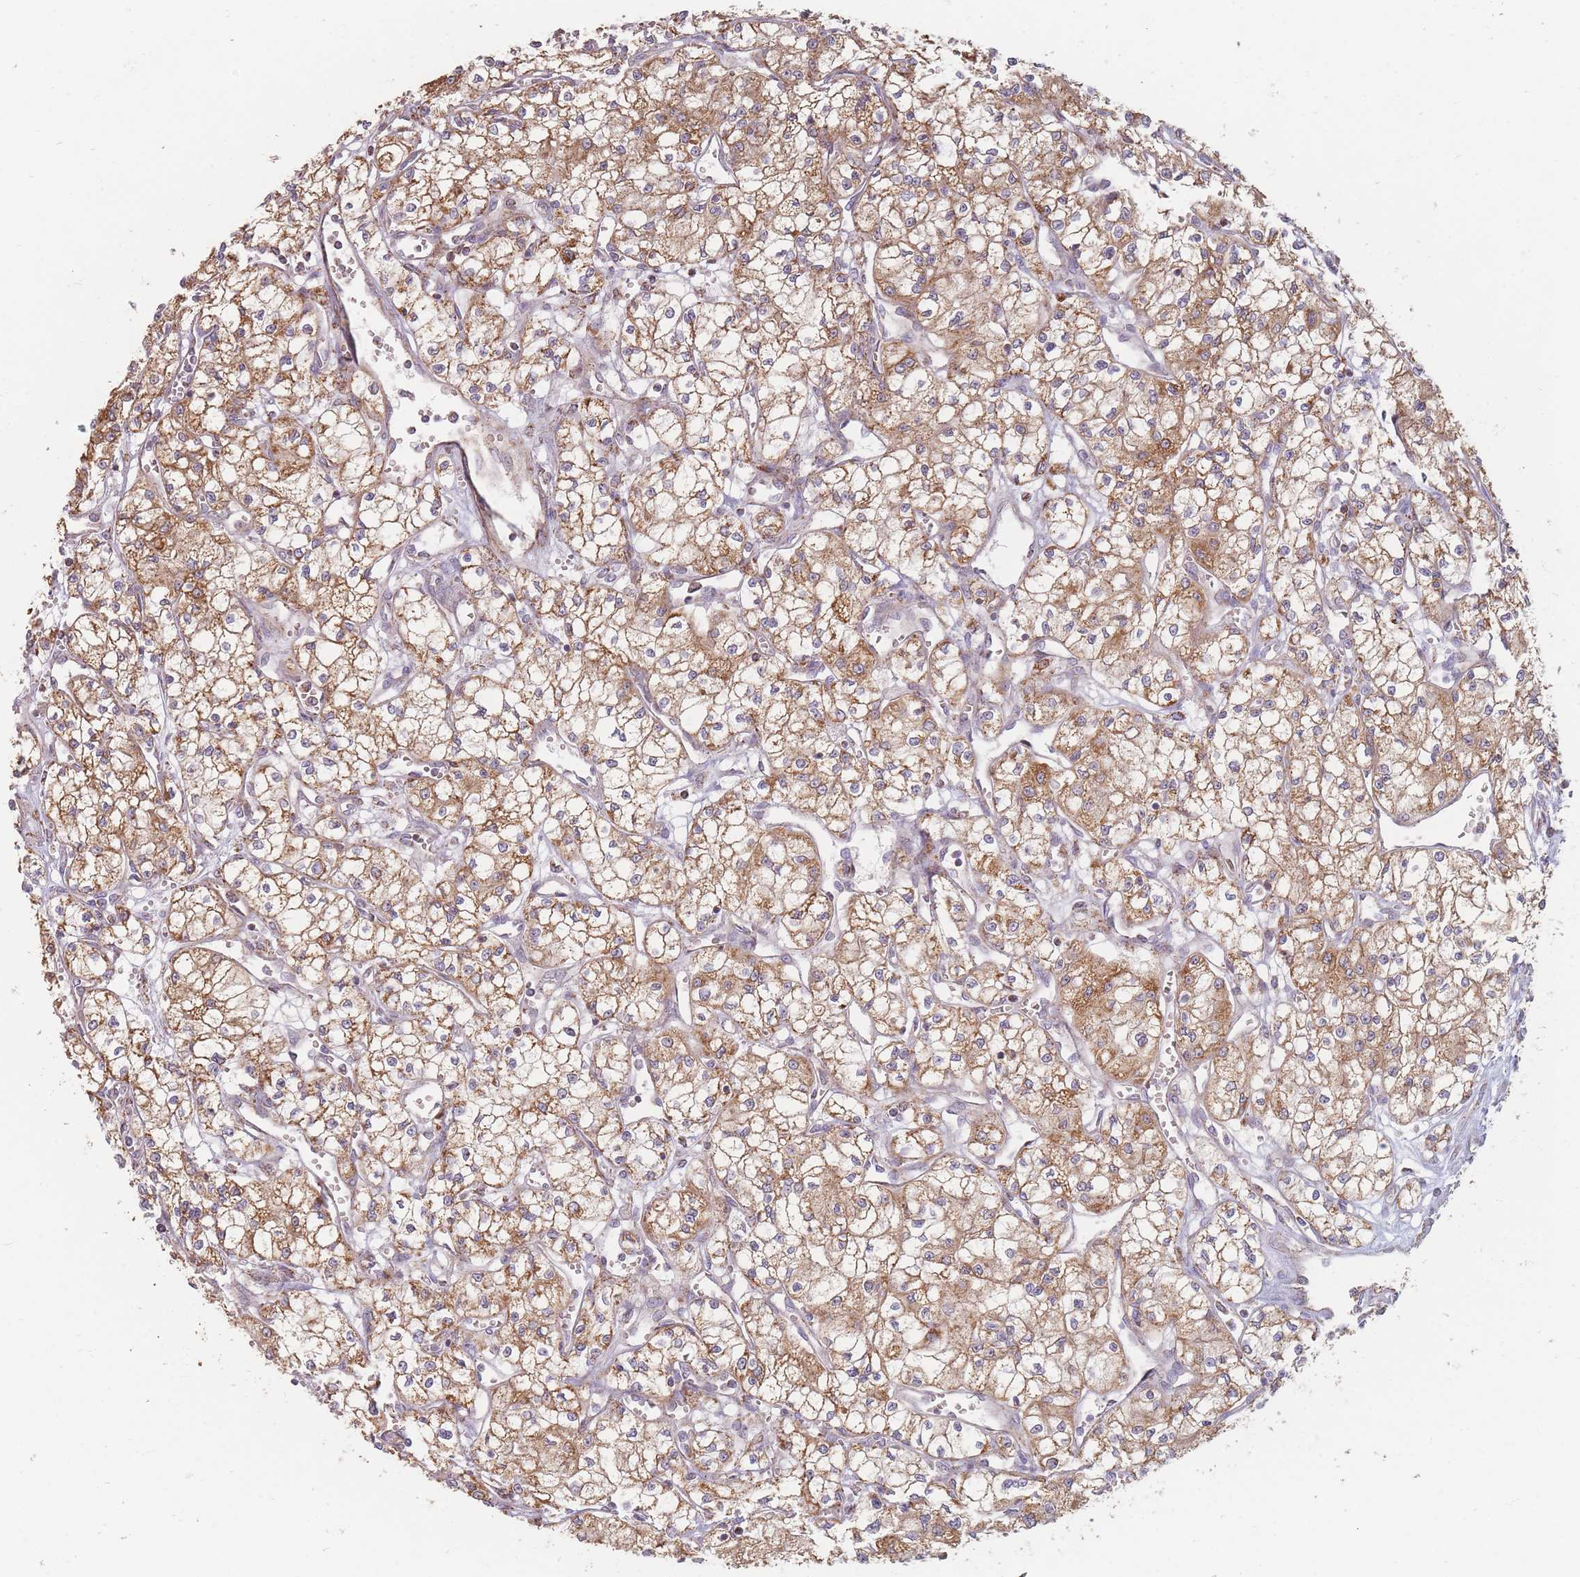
{"staining": {"intensity": "moderate", "quantity": ">75%", "location": "cytoplasmic/membranous"}, "tissue": "renal cancer", "cell_type": "Tumor cells", "image_type": "cancer", "snomed": [{"axis": "morphology", "description": "Adenocarcinoma, NOS"}, {"axis": "topography", "description": "Kidney"}], "caption": "Protein staining of renal cancer (adenocarcinoma) tissue shows moderate cytoplasmic/membranous expression in approximately >75% of tumor cells. (DAB (3,3'-diaminobenzidine) IHC, brown staining for protein, blue staining for nuclei).", "gene": "ESRP2", "patient": {"sex": "male", "age": 59}}